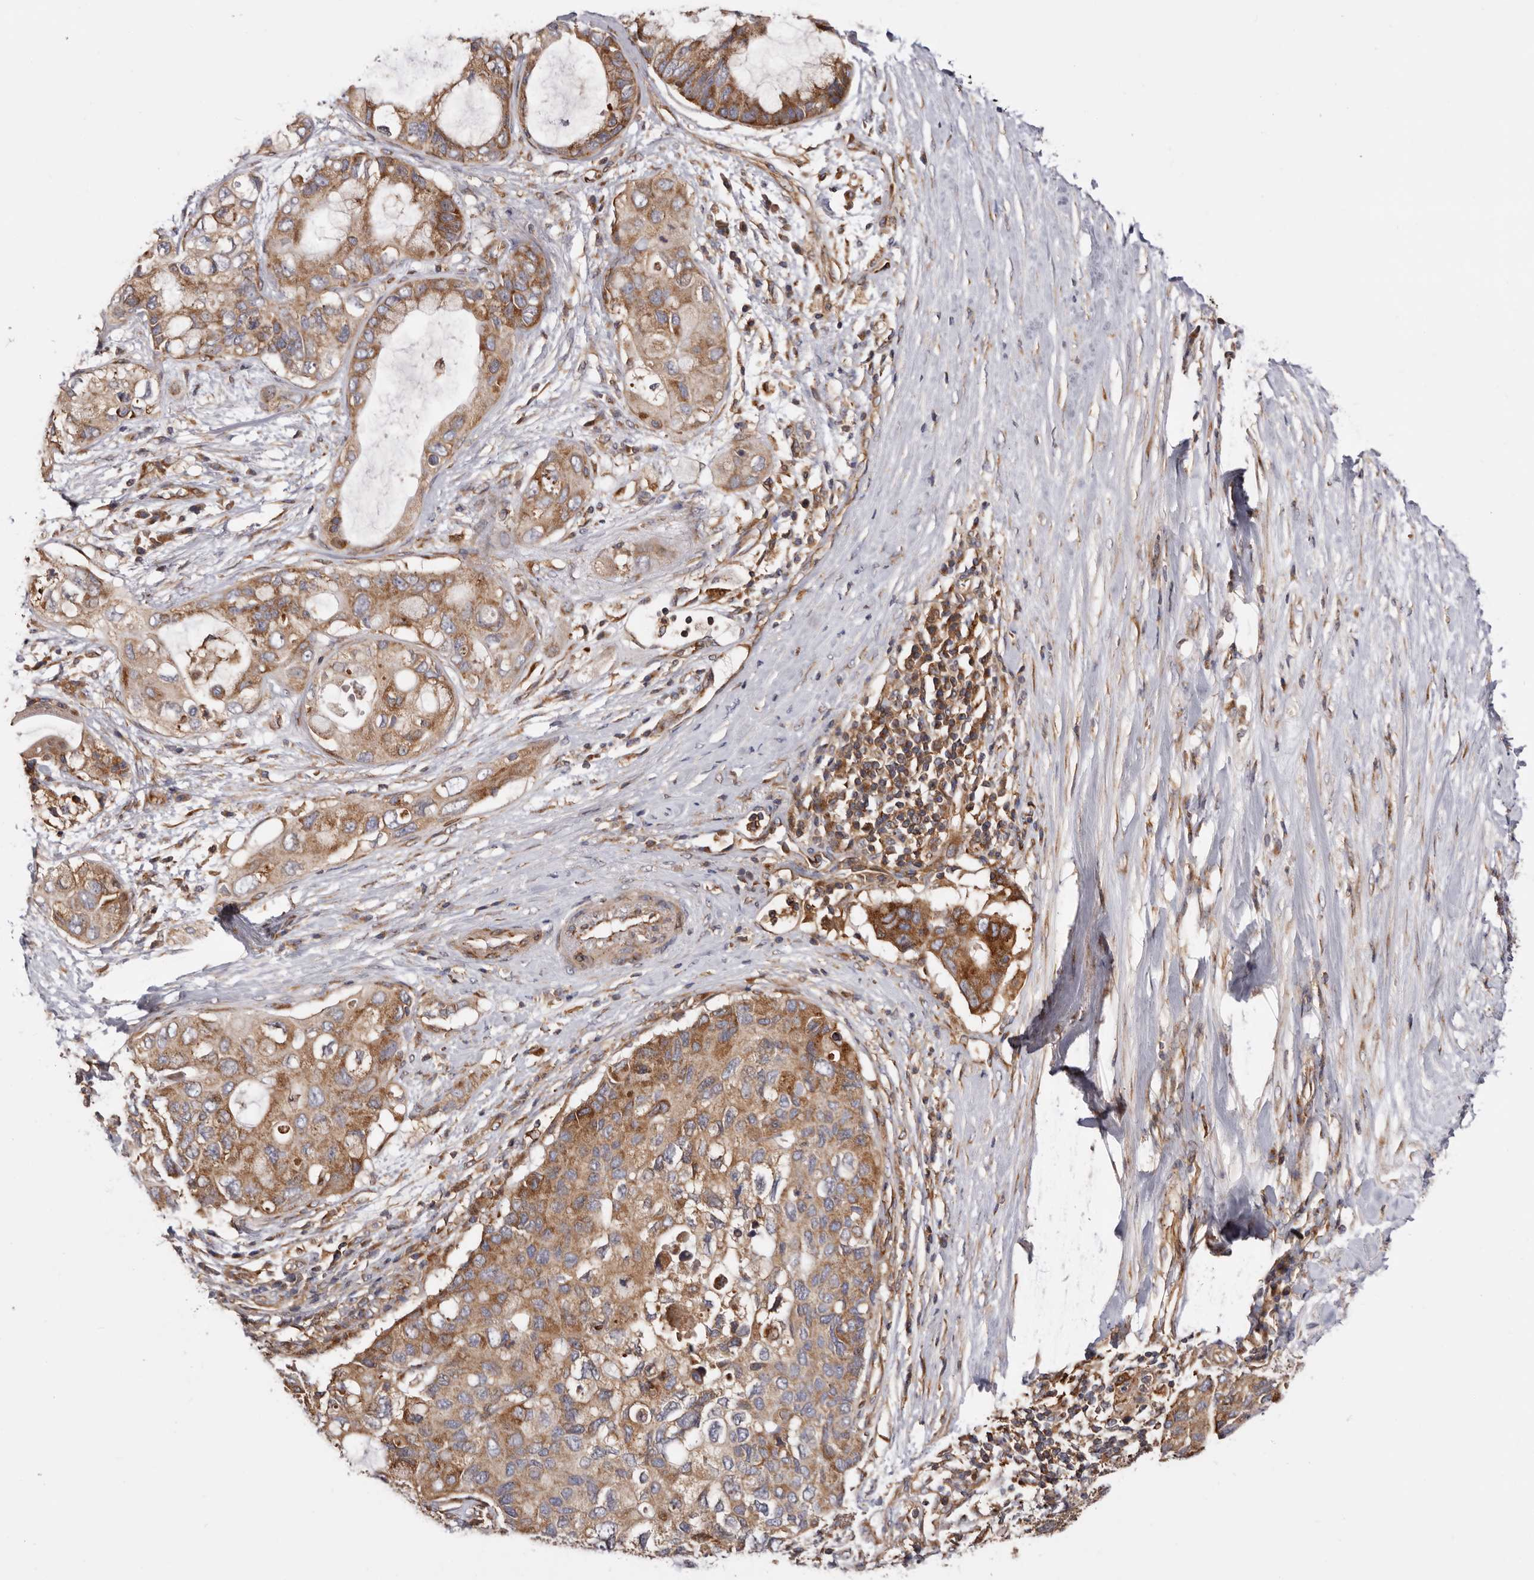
{"staining": {"intensity": "moderate", "quantity": ">75%", "location": "cytoplasmic/membranous"}, "tissue": "pancreatic cancer", "cell_type": "Tumor cells", "image_type": "cancer", "snomed": [{"axis": "morphology", "description": "Adenocarcinoma, NOS"}, {"axis": "topography", "description": "Pancreas"}], "caption": "This image shows IHC staining of human pancreatic cancer (adenocarcinoma), with medium moderate cytoplasmic/membranous staining in about >75% of tumor cells.", "gene": "COQ8B", "patient": {"sex": "female", "age": 56}}